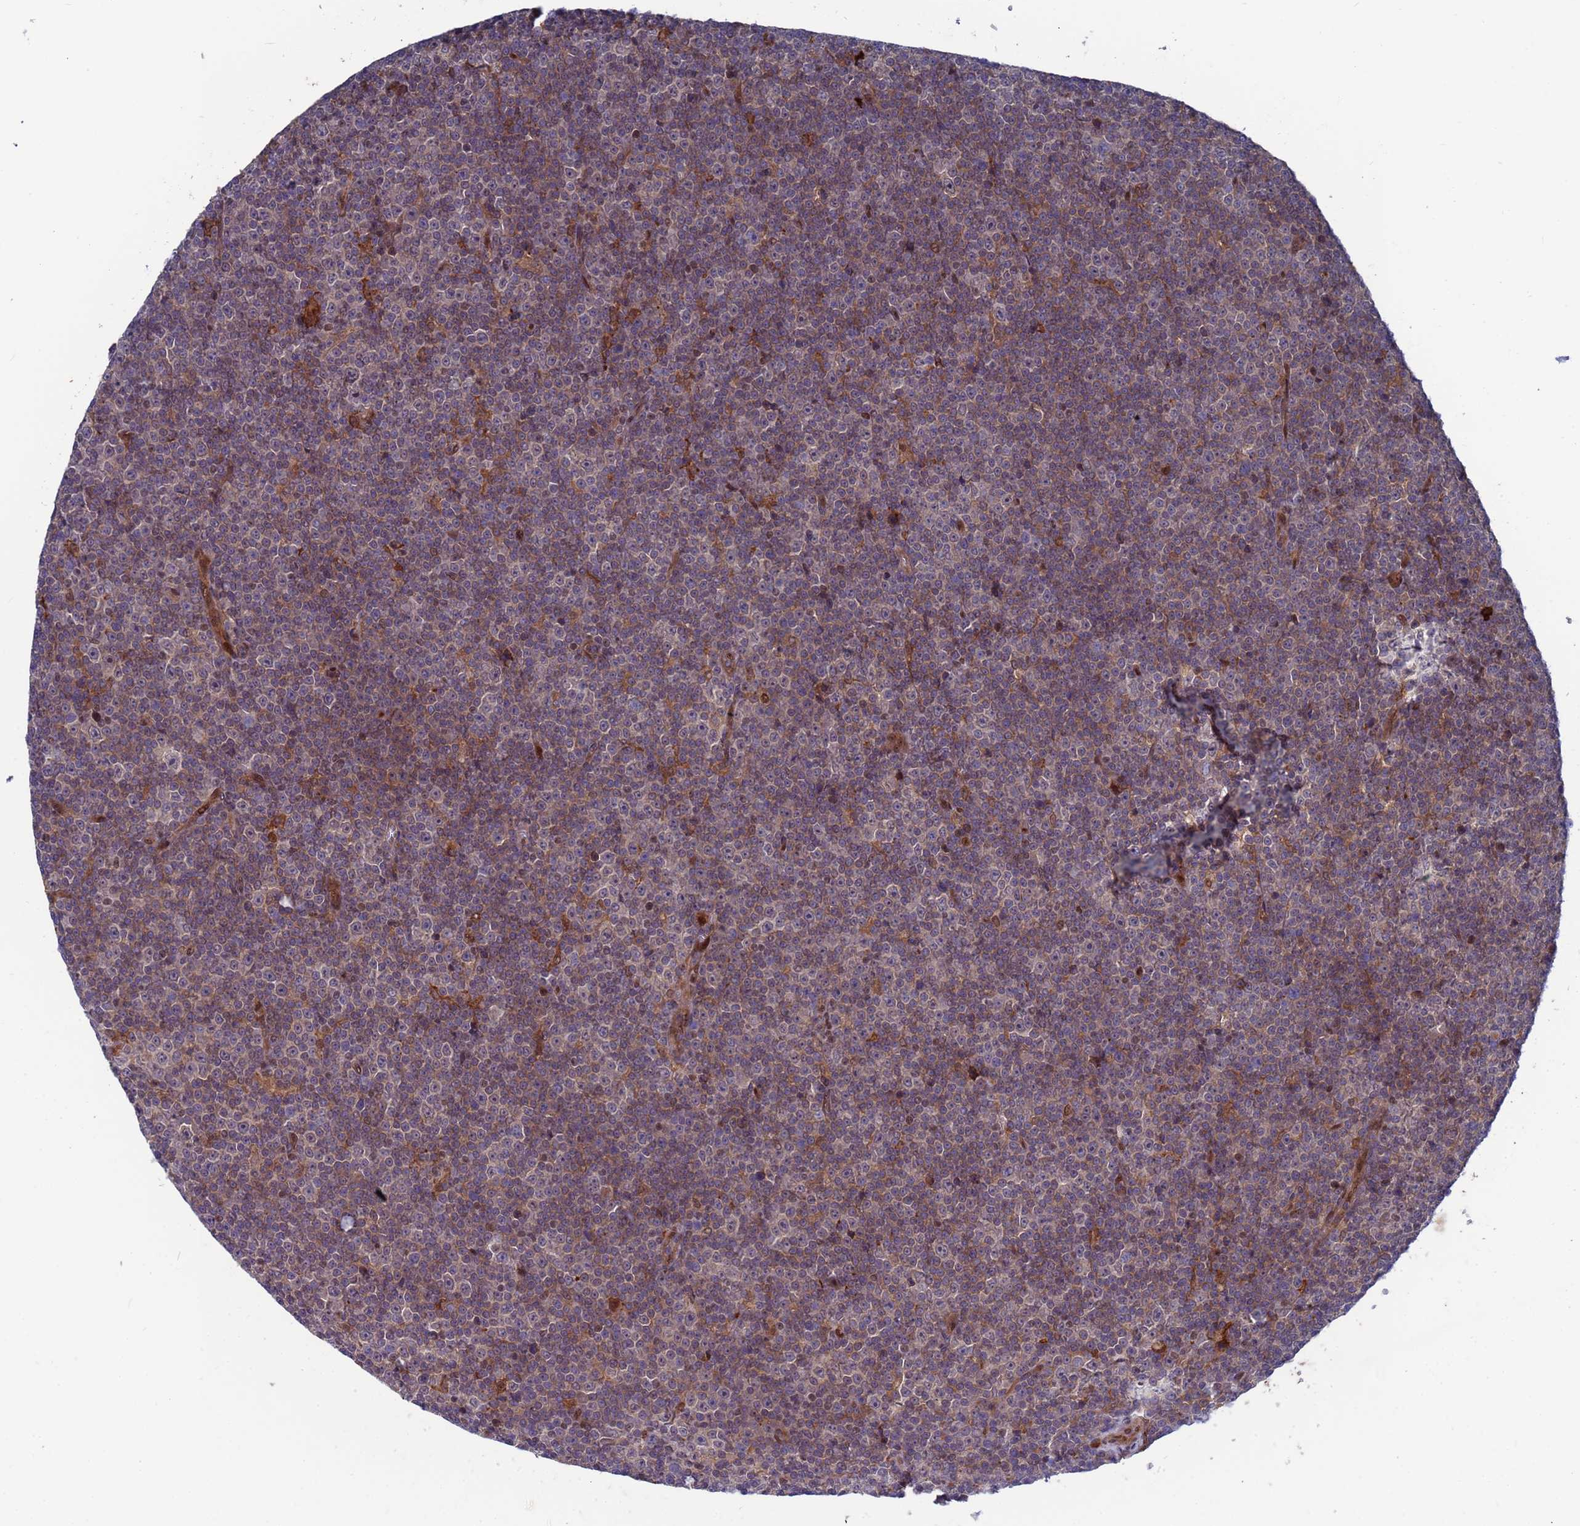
{"staining": {"intensity": "moderate", "quantity": "<25%", "location": "cytoplasmic/membranous"}, "tissue": "lymphoma", "cell_type": "Tumor cells", "image_type": "cancer", "snomed": [{"axis": "morphology", "description": "Malignant lymphoma, non-Hodgkin's type, Low grade"}, {"axis": "topography", "description": "Lymph node"}], "caption": "A brown stain labels moderate cytoplasmic/membranous staining of a protein in human malignant lymphoma, non-Hodgkin's type (low-grade) tumor cells.", "gene": "TMBIM6", "patient": {"sex": "female", "age": 67}}